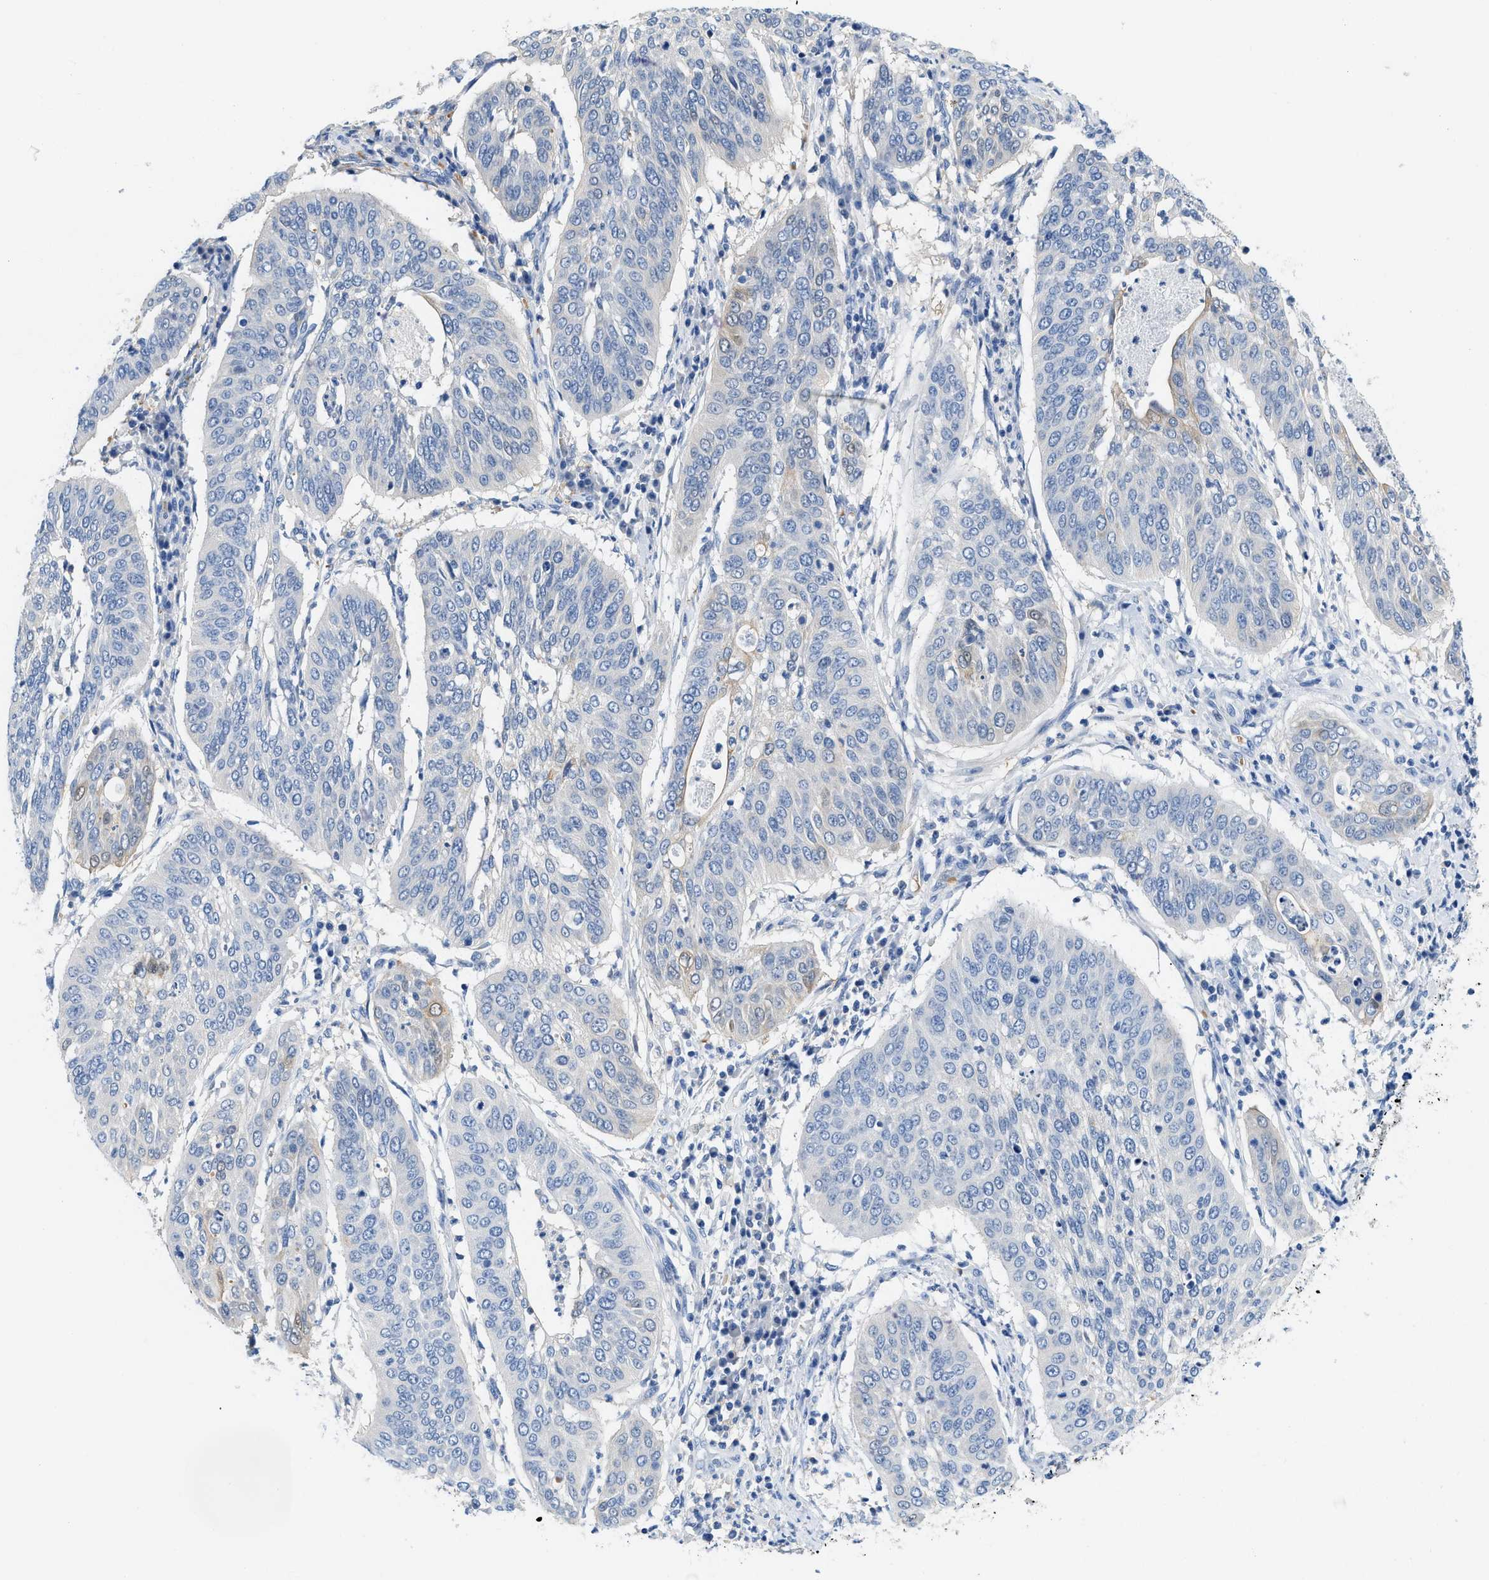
{"staining": {"intensity": "weak", "quantity": "<25%", "location": "cytoplasmic/membranous"}, "tissue": "cervical cancer", "cell_type": "Tumor cells", "image_type": "cancer", "snomed": [{"axis": "morphology", "description": "Normal tissue, NOS"}, {"axis": "morphology", "description": "Squamous cell carcinoma, NOS"}, {"axis": "topography", "description": "Cervix"}], "caption": "Immunohistochemistry (IHC) micrograph of neoplastic tissue: human cervical cancer (squamous cell carcinoma) stained with DAB (3,3'-diaminobenzidine) exhibits no significant protein staining in tumor cells.", "gene": "BPGM", "patient": {"sex": "female", "age": 39}}